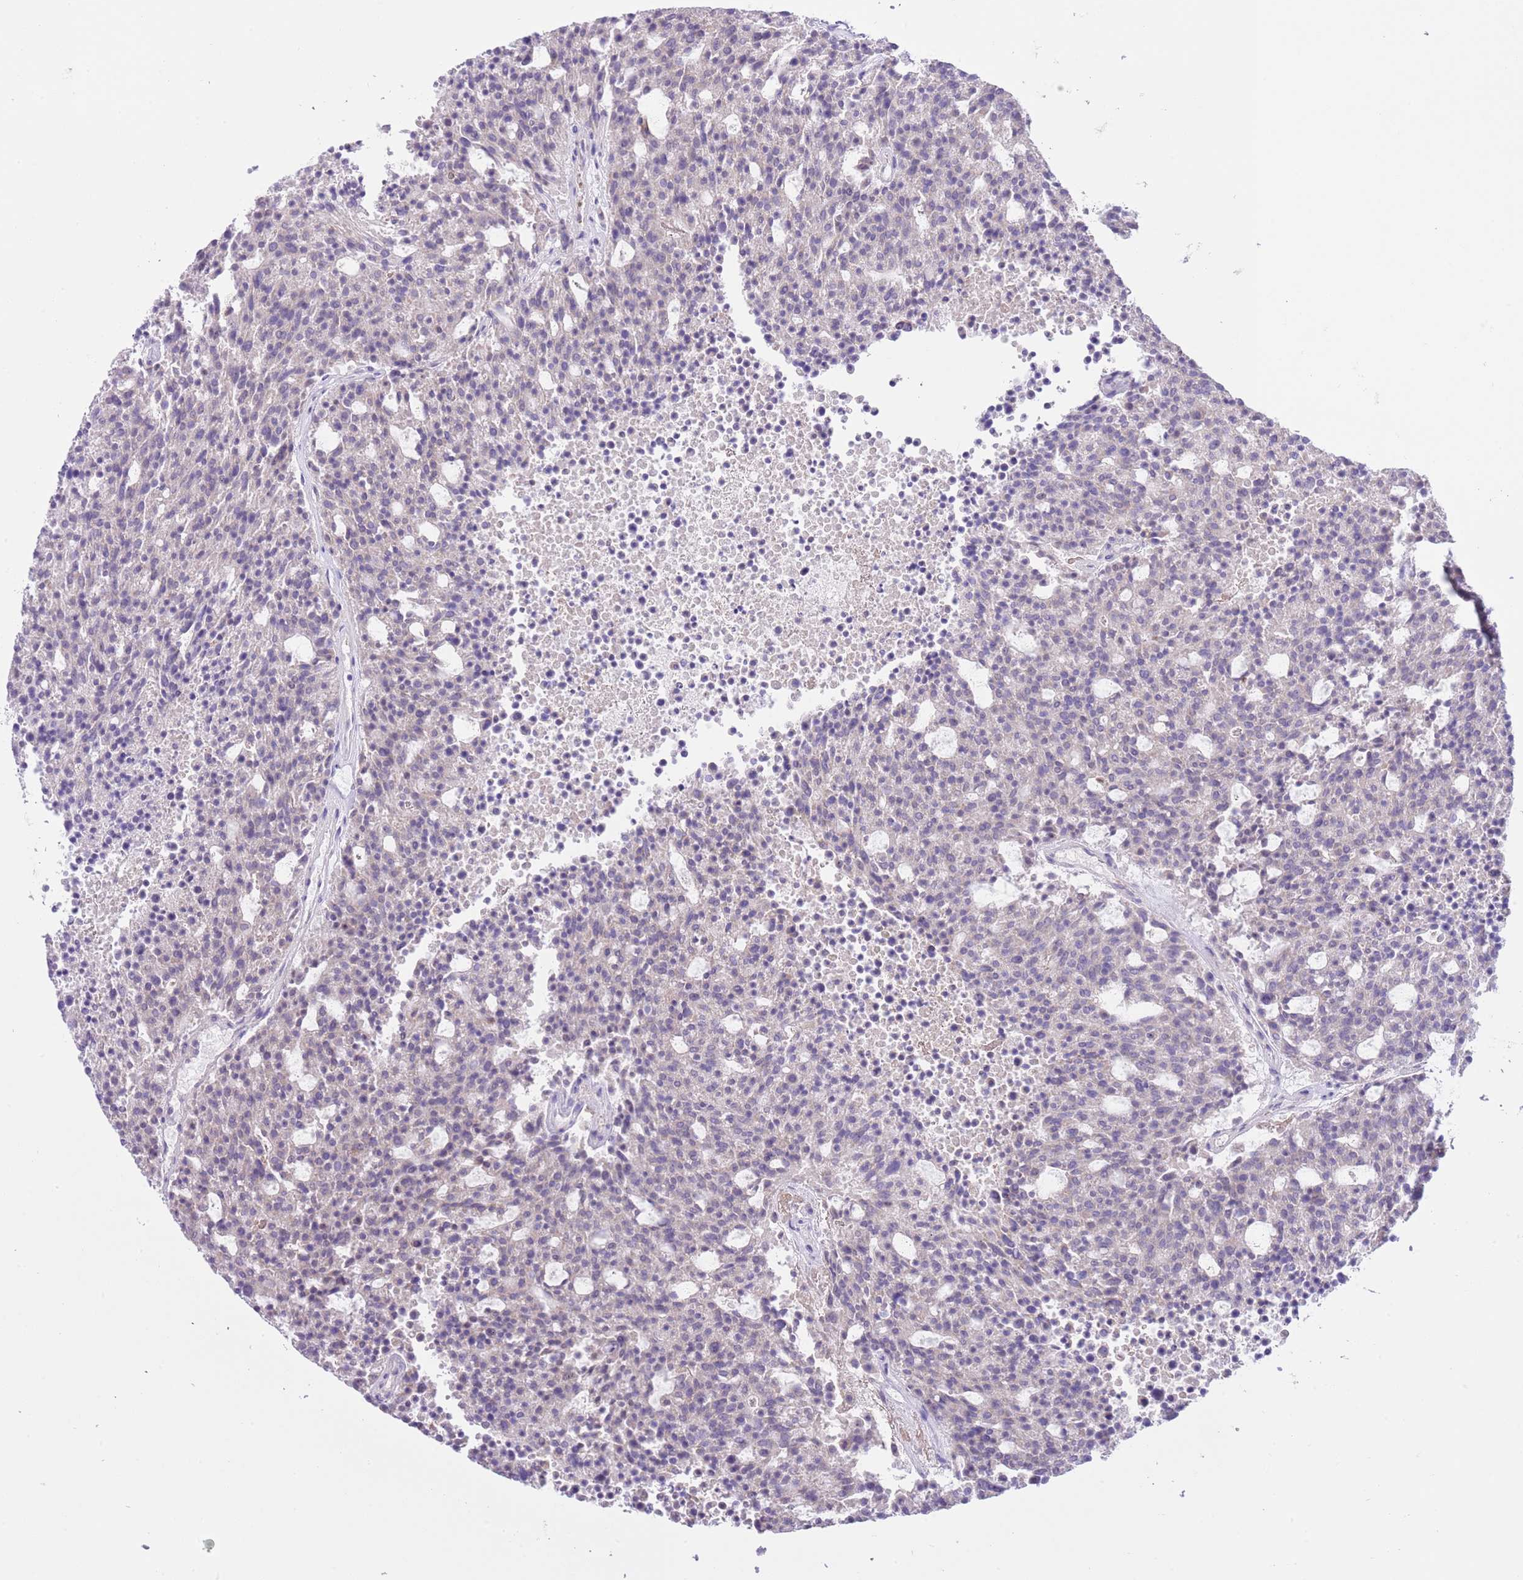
{"staining": {"intensity": "negative", "quantity": "none", "location": "none"}, "tissue": "carcinoid", "cell_type": "Tumor cells", "image_type": "cancer", "snomed": [{"axis": "morphology", "description": "Carcinoid, malignant, NOS"}, {"axis": "topography", "description": "Pancreas"}], "caption": "Immunohistochemical staining of malignant carcinoid displays no significant staining in tumor cells.", "gene": "FBRSL1", "patient": {"sex": "female", "age": 54}}